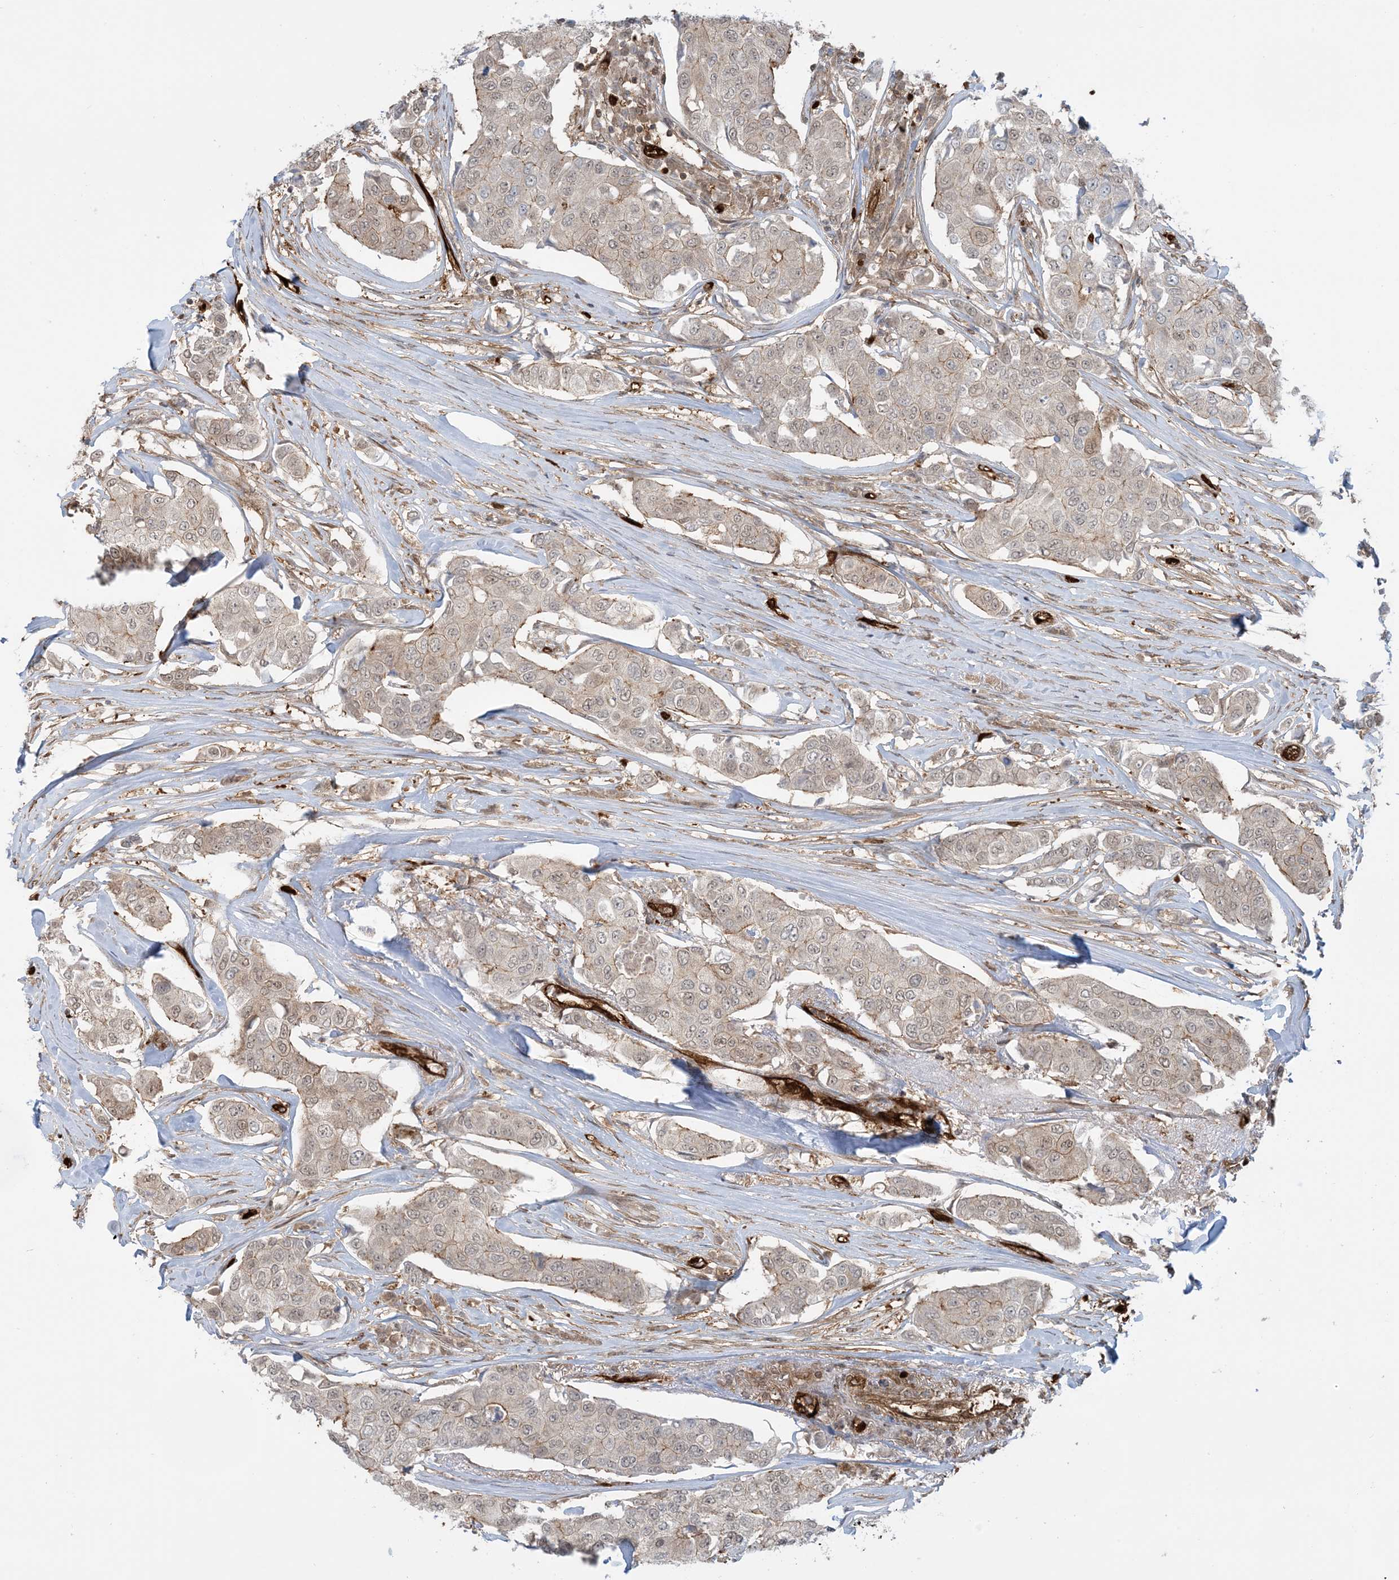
{"staining": {"intensity": "weak", "quantity": "<25%", "location": "cytoplasmic/membranous"}, "tissue": "breast cancer", "cell_type": "Tumor cells", "image_type": "cancer", "snomed": [{"axis": "morphology", "description": "Duct carcinoma"}, {"axis": "topography", "description": "Breast"}], "caption": "Breast cancer was stained to show a protein in brown. There is no significant expression in tumor cells.", "gene": "PPM1F", "patient": {"sex": "female", "age": 80}}